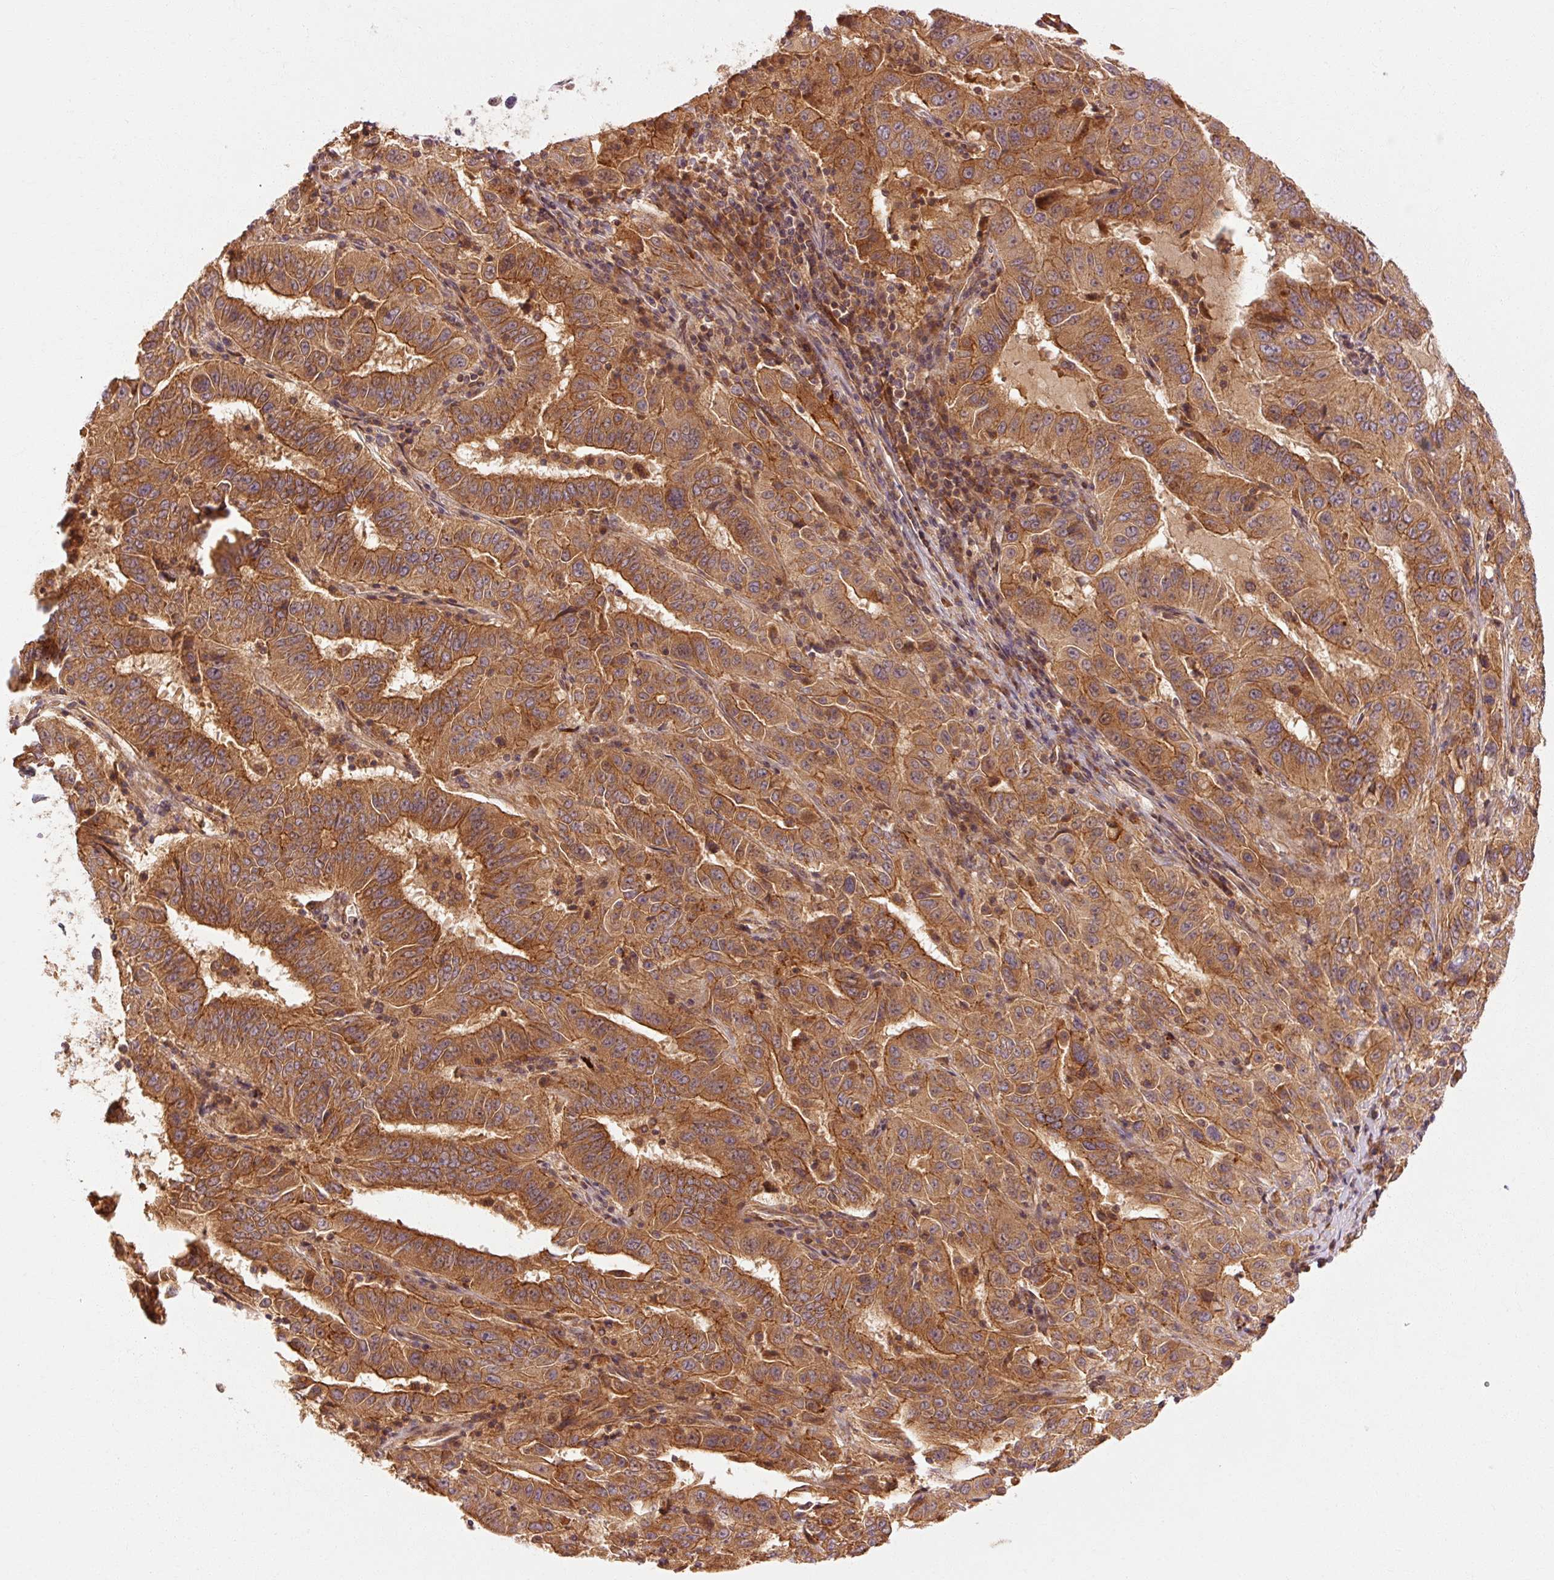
{"staining": {"intensity": "strong", "quantity": ">75%", "location": "cytoplasmic/membranous"}, "tissue": "pancreatic cancer", "cell_type": "Tumor cells", "image_type": "cancer", "snomed": [{"axis": "morphology", "description": "Adenocarcinoma, NOS"}, {"axis": "topography", "description": "Pancreas"}], "caption": "Tumor cells reveal high levels of strong cytoplasmic/membranous expression in about >75% of cells in adenocarcinoma (pancreatic).", "gene": "CTNNA1", "patient": {"sex": "male", "age": 63}}